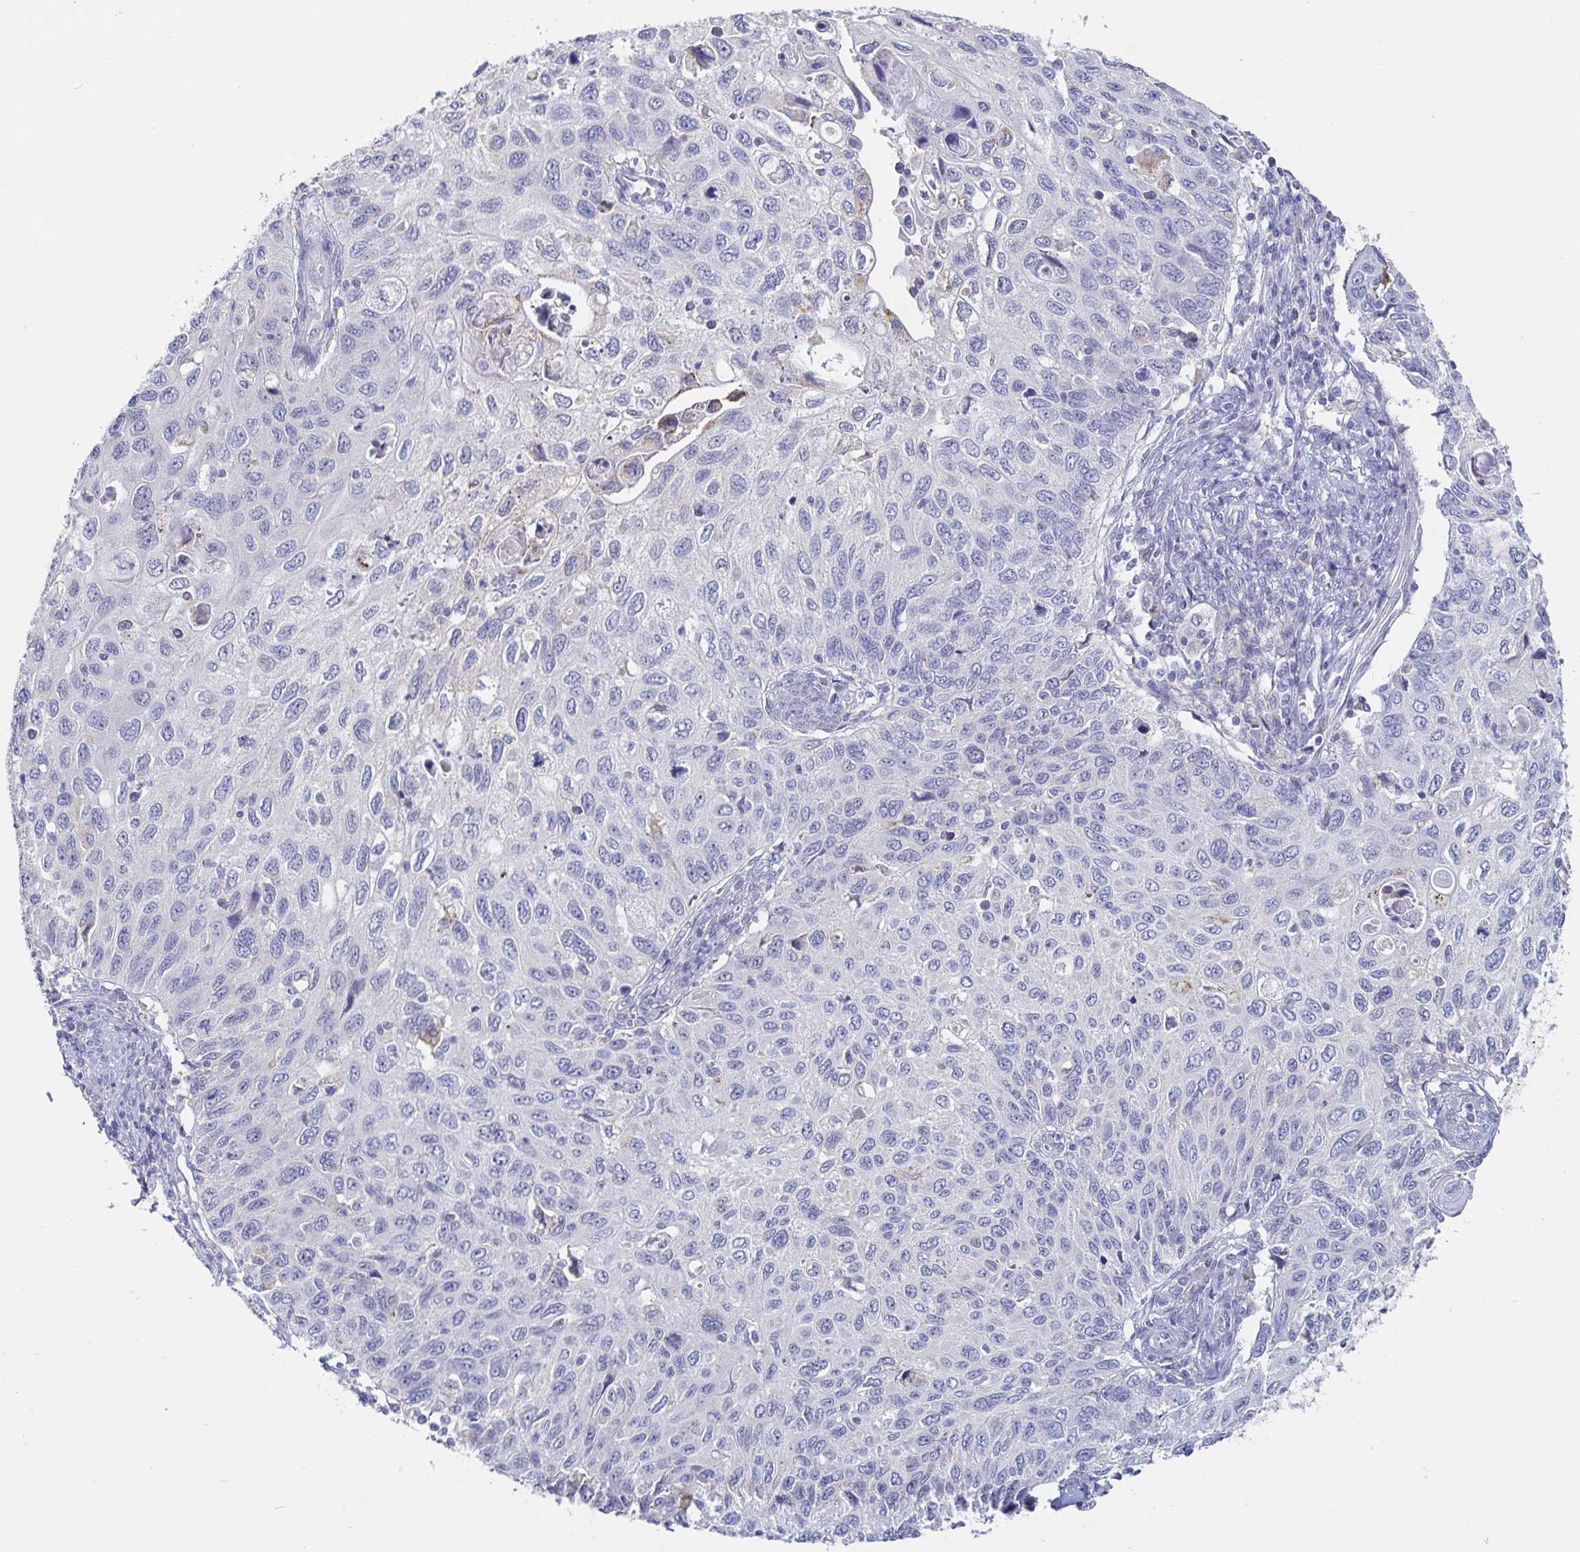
{"staining": {"intensity": "negative", "quantity": "none", "location": "none"}, "tissue": "cervical cancer", "cell_type": "Tumor cells", "image_type": "cancer", "snomed": [{"axis": "morphology", "description": "Squamous cell carcinoma, NOS"}, {"axis": "topography", "description": "Cervix"}], "caption": "DAB (3,3'-diaminobenzidine) immunohistochemical staining of cervical squamous cell carcinoma displays no significant expression in tumor cells.", "gene": "SPPL3", "patient": {"sex": "female", "age": 70}}